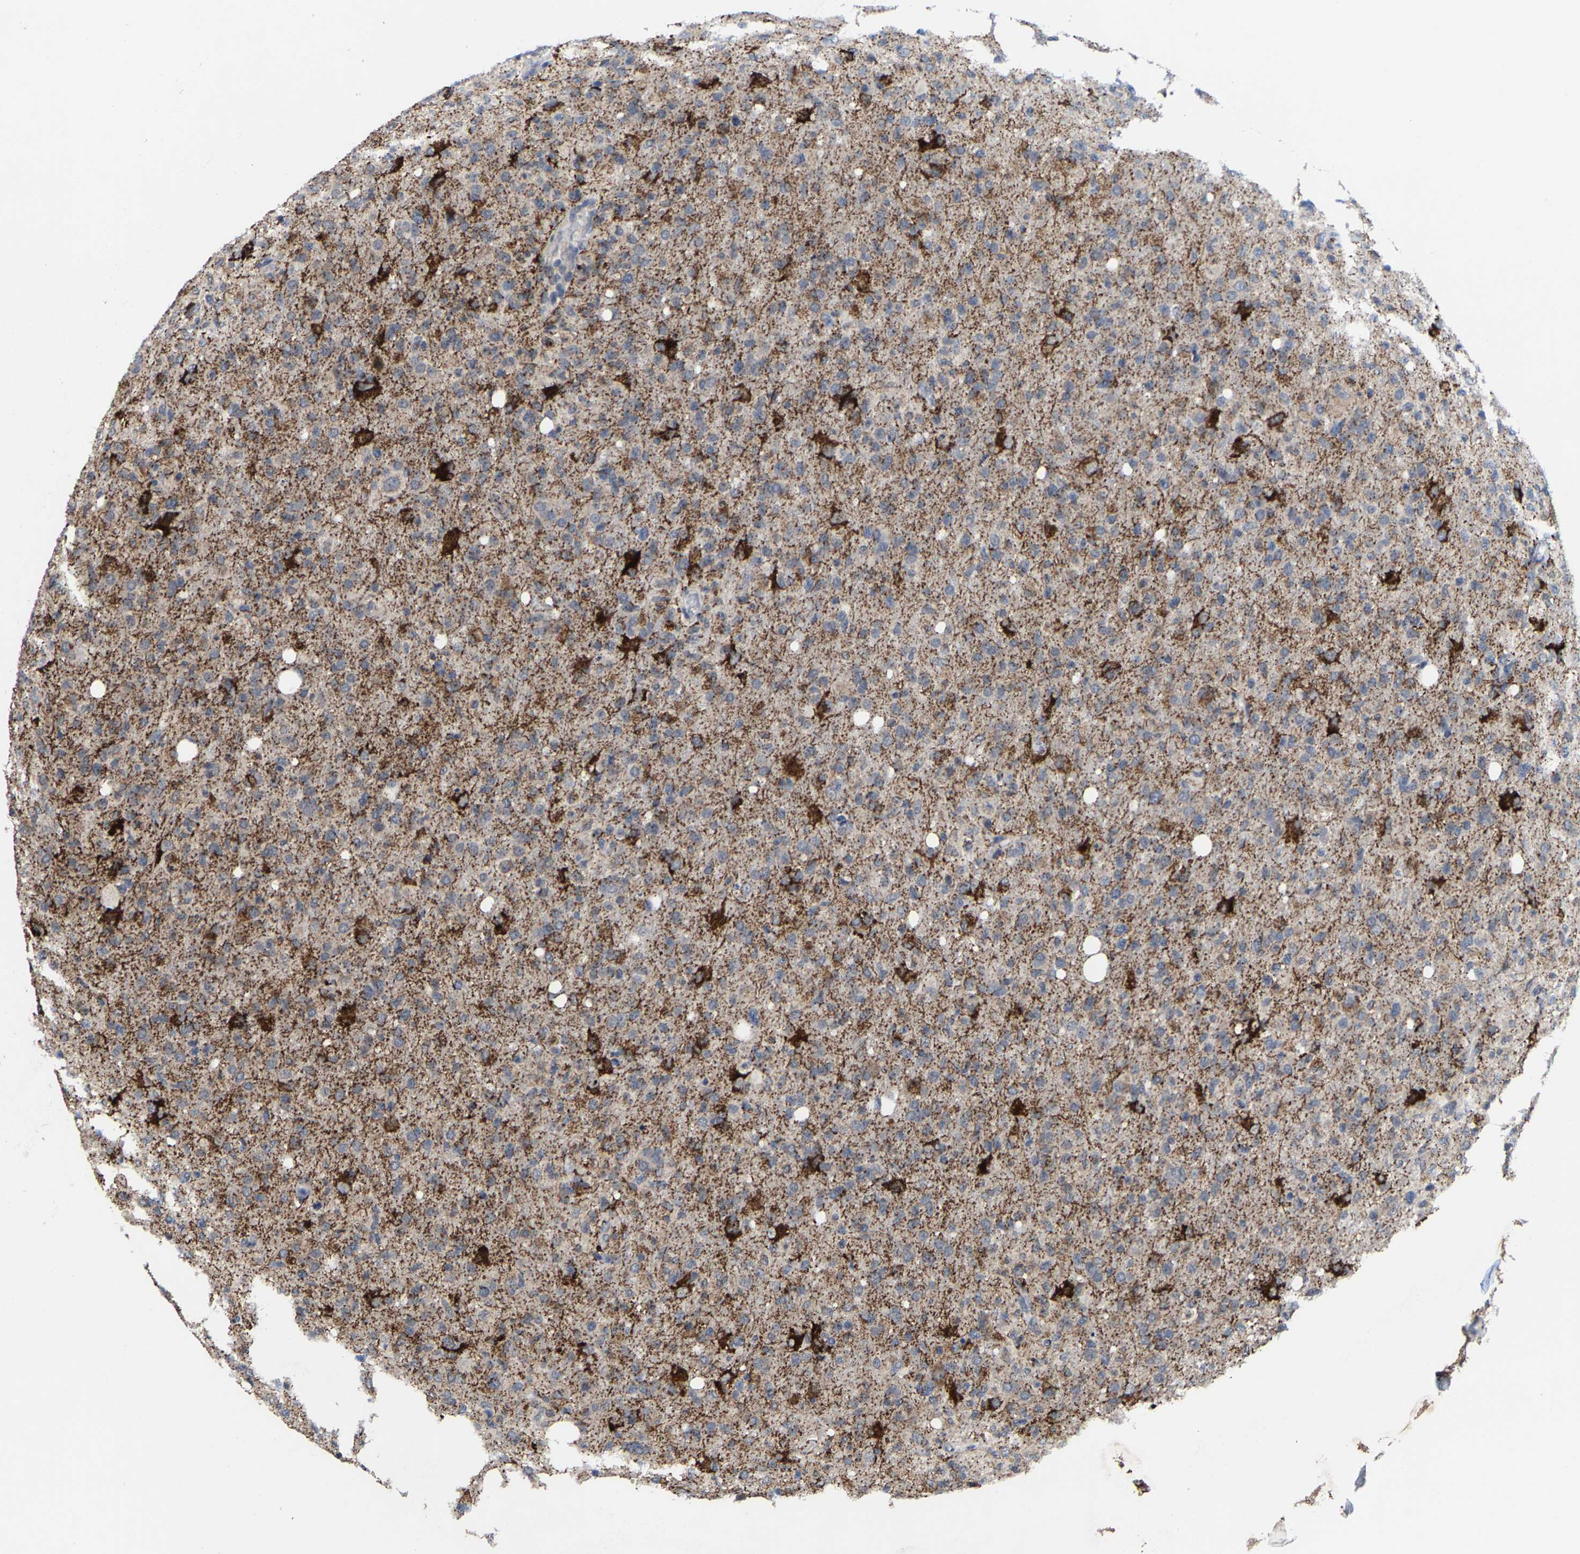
{"staining": {"intensity": "strong", "quantity": "<25%", "location": "cytoplasmic/membranous"}, "tissue": "glioma", "cell_type": "Tumor cells", "image_type": "cancer", "snomed": [{"axis": "morphology", "description": "Glioma, malignant, High grade"}, {"axis": "topography", "description": "Brain"}], "caption": "This is a micrograph of IHC staining of malignant high-grade glioma, which shows strong positivity in the cytoplasmic/membranous of tumor cells.", "gene": "TDRKH", "patient": {"sex": "female", "age": 57}}